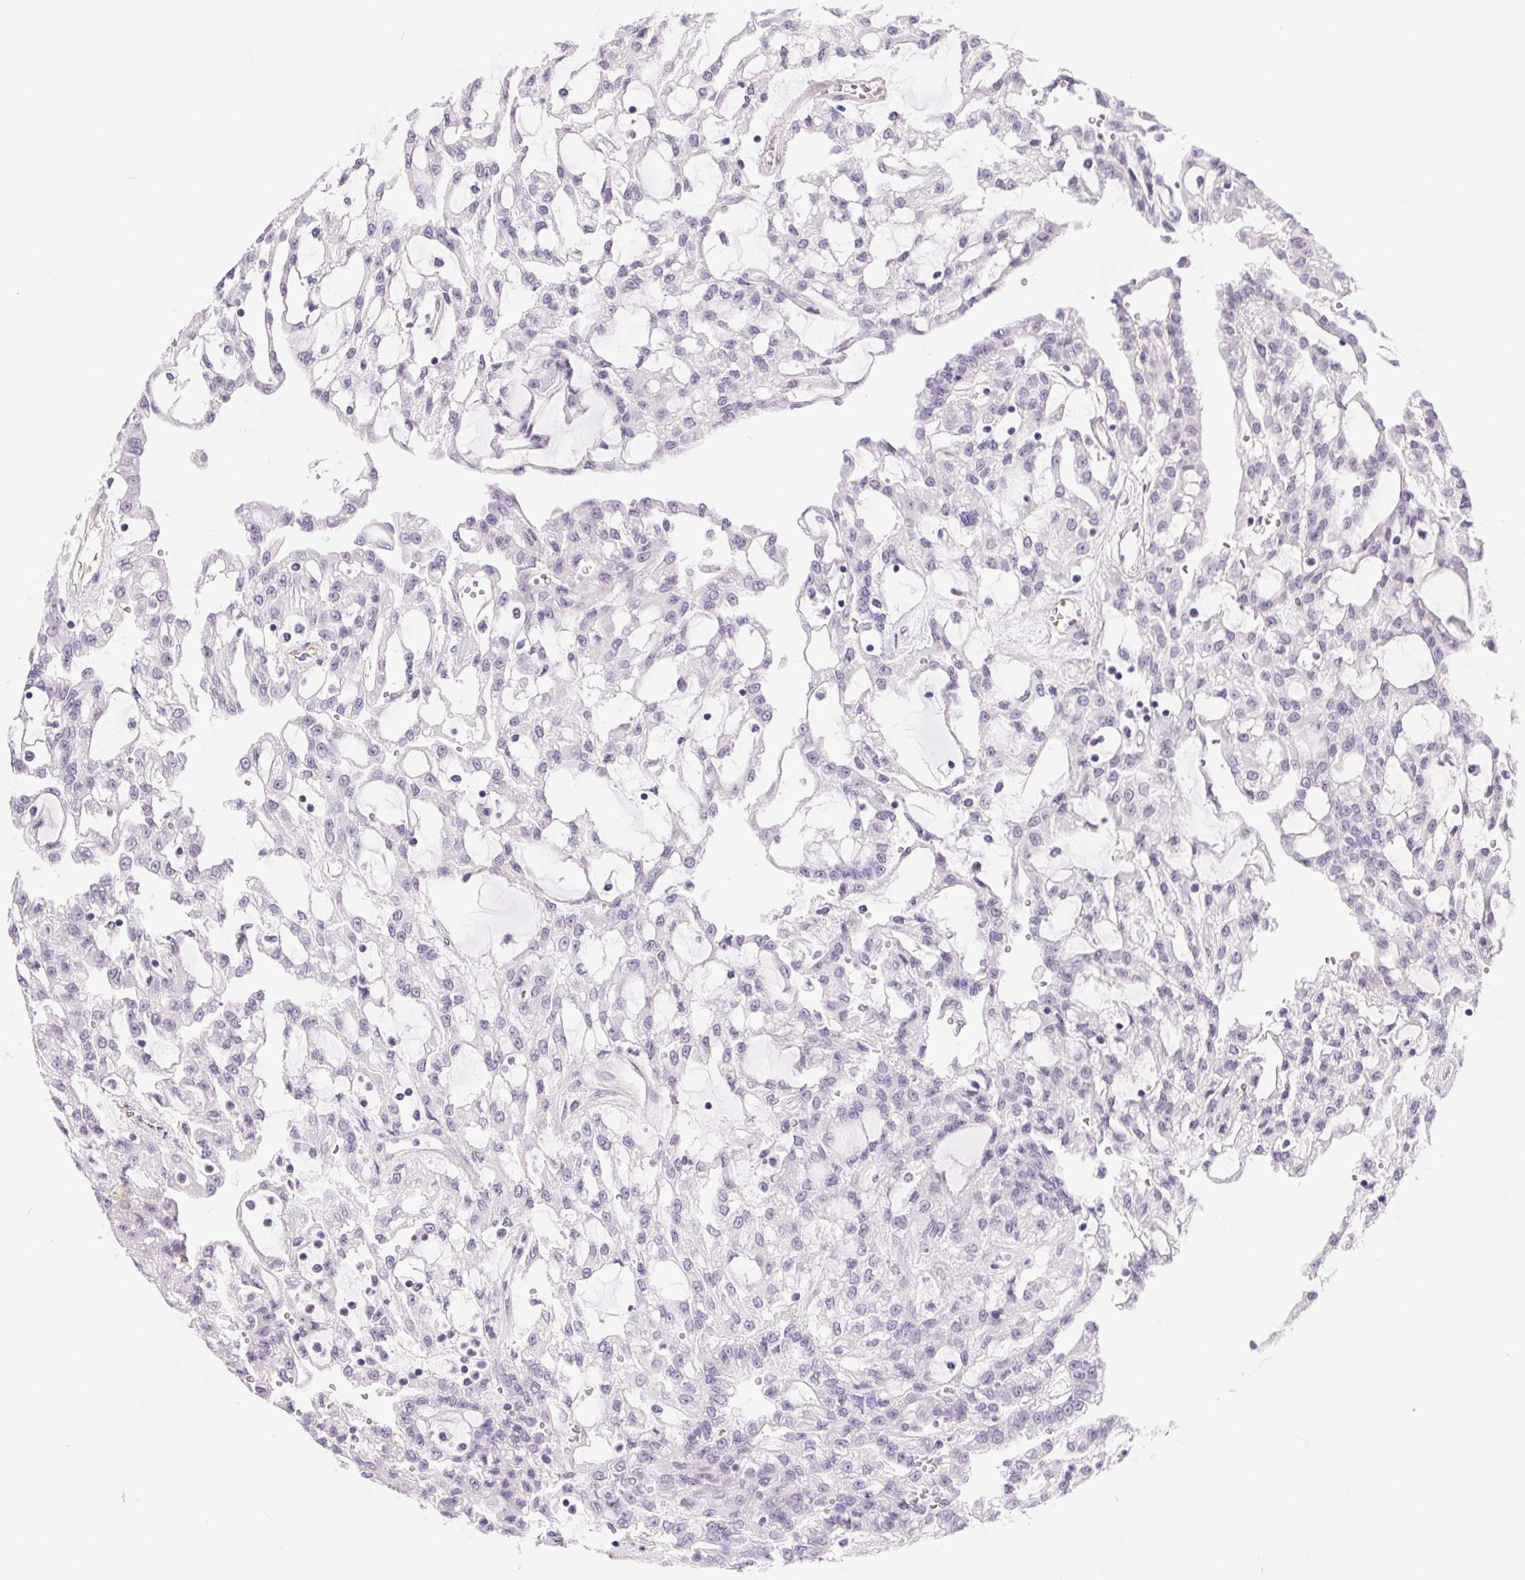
{"staining": {"intensity": "negative", "quantity": "none", "location": "none"}, "tissue": "renal cancer", "cell_type": "Tumor cells", "image_type": "cancer", "snomed": [{"axis": "morphology", "description": "Adenocarcinoma, NOS"}, {"axis": "topography", "description": "Kidney"}], "caption": "Renal cancer stained for a protein using immunohistochemistry (IHC) exhibits no positivity tumor cells.", "gene": "GFAP", "patient": {"sex": "male", "age": 63}}